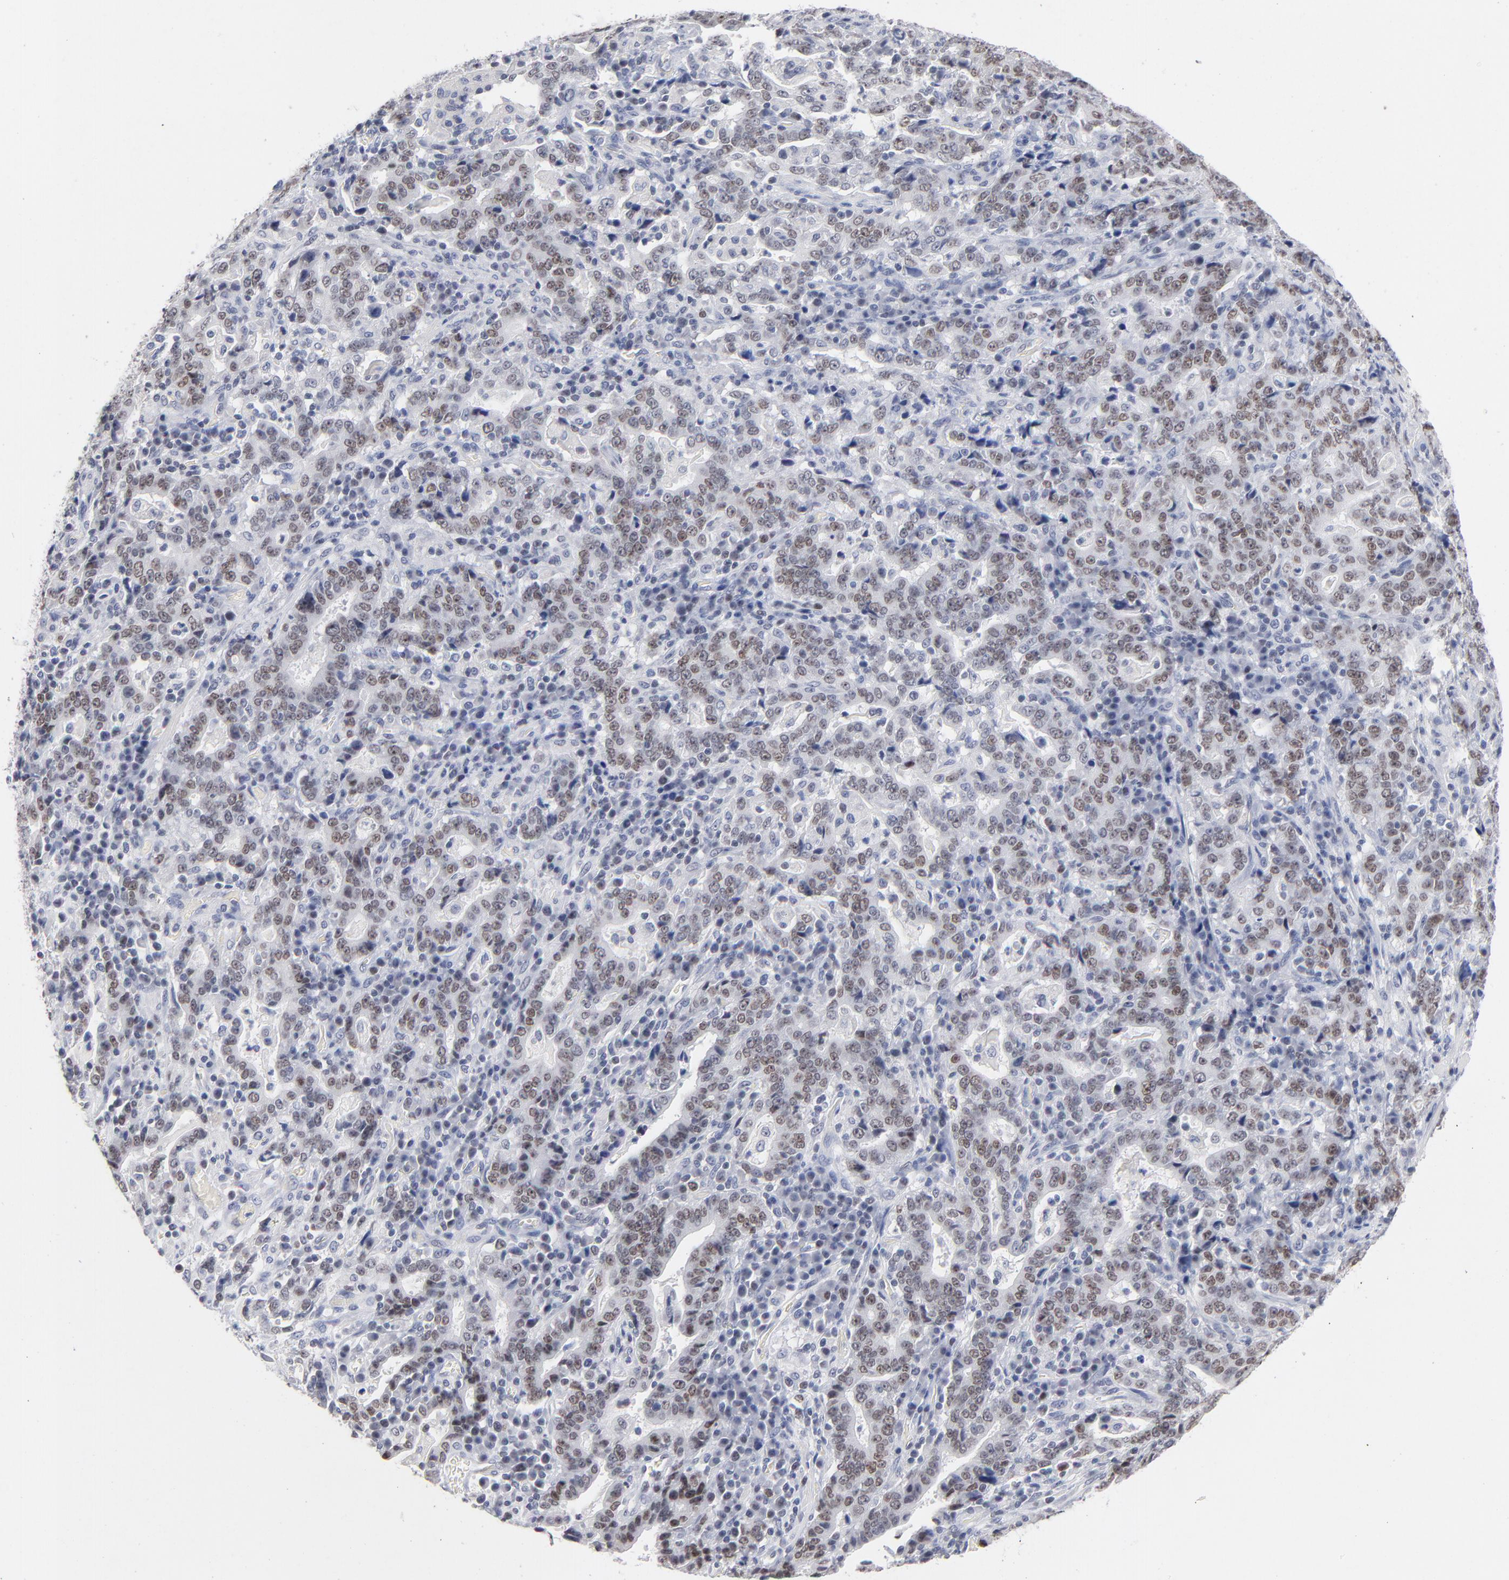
{"staining": {"intensity": "weak", "quantity": ">75%", "location": "nuclear"}, "tissue": "stomach cancer", "cell_type": "Tumor cells", "image_type": "cancer", "snomed": [{"axis": "morphology", "description": "Normal tissue, NOS"}, {"axis": "morphology", "description": "Adenocarcinoma, NOS"}, {"axis": "topography", "description": "Stomach, upper"}, {"axis": "topography", "description": "Stomach"}], "caption": "Protein expression by immunohistochemistry reveals weak nuclear staining in approximately >75% of tumor cells in adenocarcinoma (stomach).", "gene": "ORC2", "patient": {"sex": "male", "age": 59}}